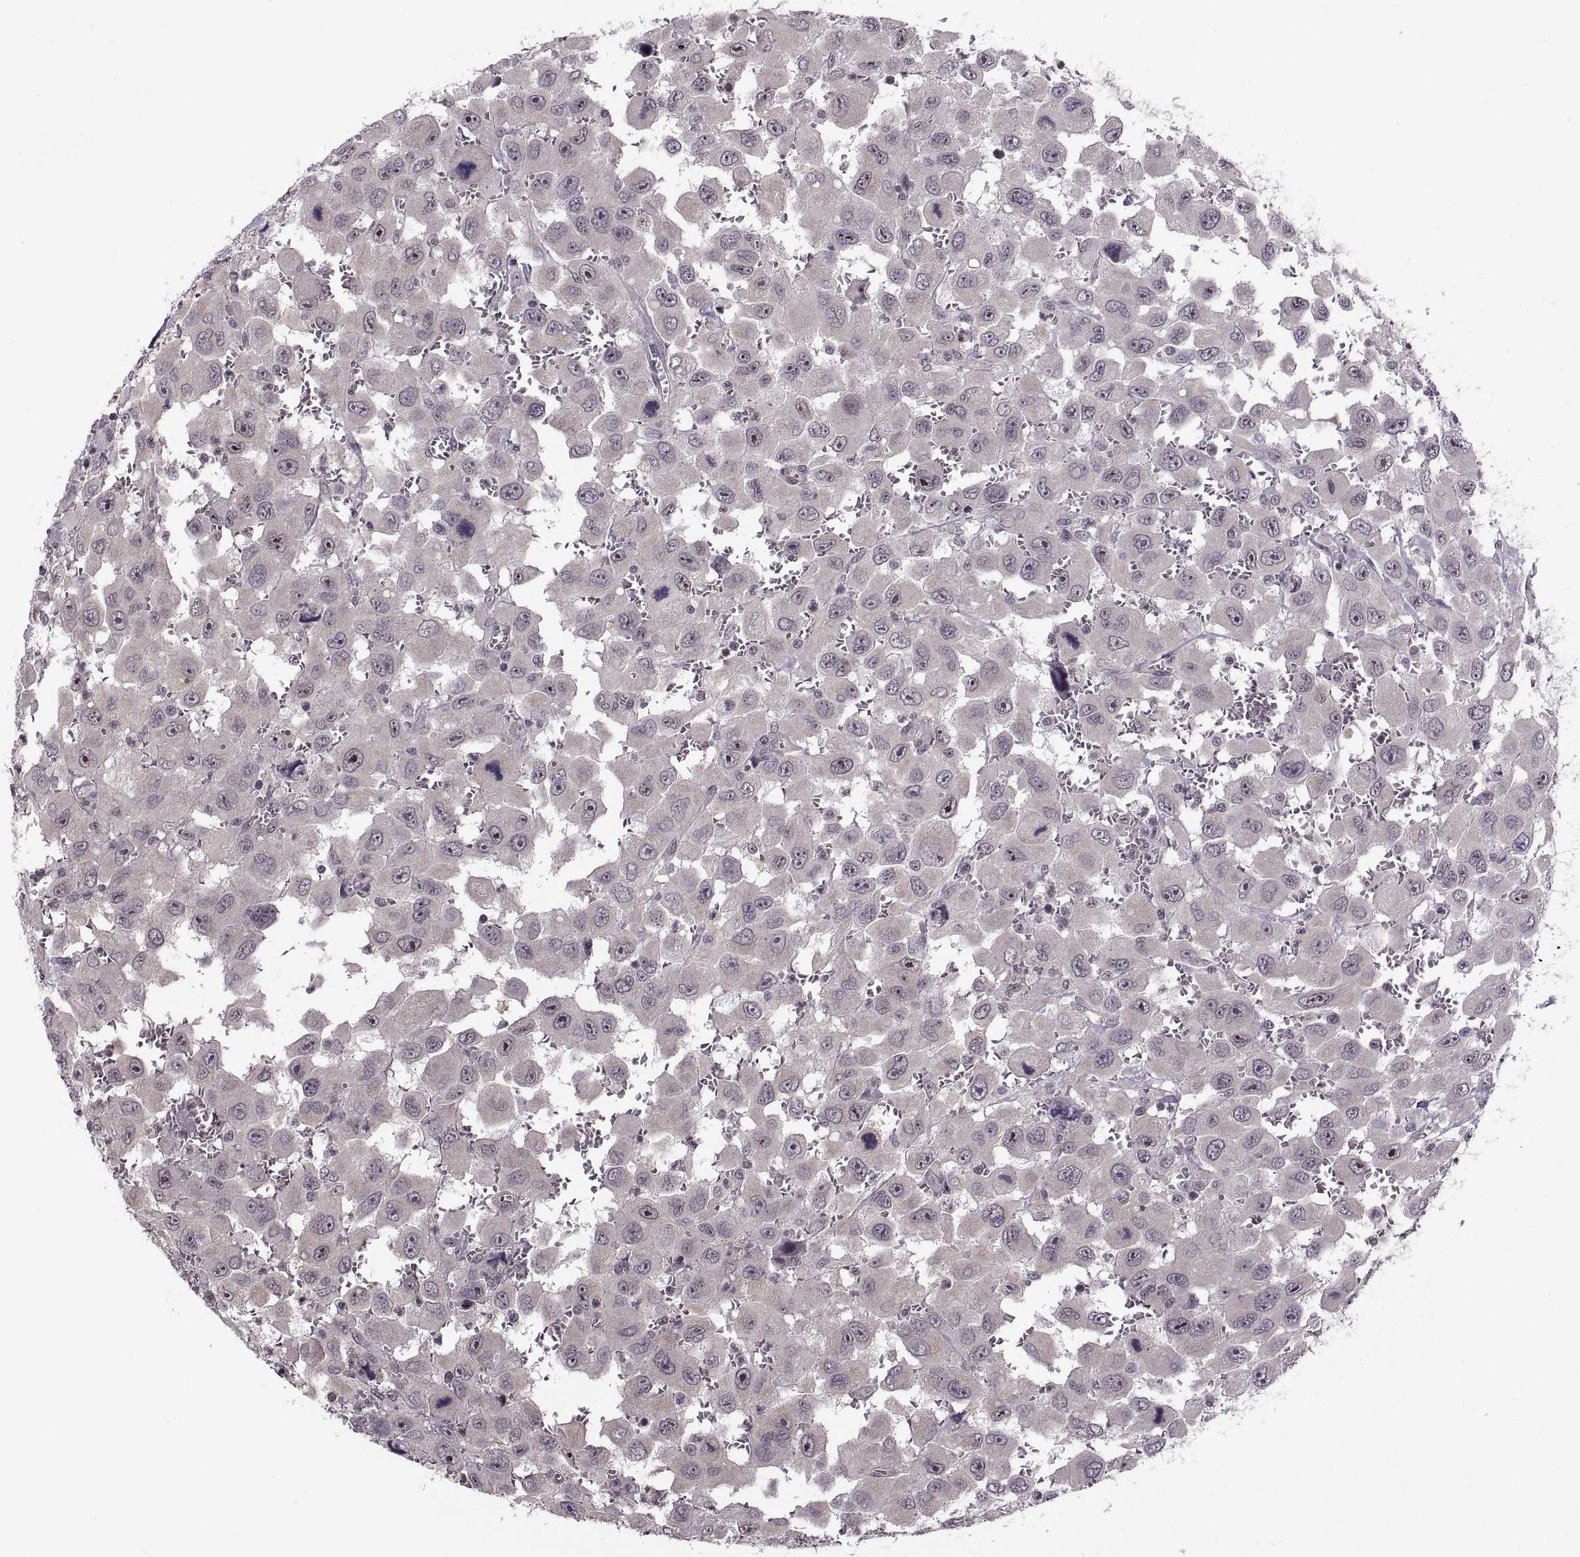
{"staining": {"intensity": "negative", "quantity": "none", "location": "none"}, "tissue": "head and neck cancer", "cell_type": "Tumor cells", "image_type": "cancer", "snomed": [{"axis": "morphology", "description": "Squamous cell carcinoma, NOS"}, {"axis": "morphology", "description": "Squamous cell carcinoma, metastatic, NOS"}, {"axis": "topography", "description": "Oral tissue"}, {"axis": "topography", "description": "Head-Neck"}], "caption": "Immunohistochemistry (IHC) image of neoplastic tissue: human head and neck cancer stained with DAB shows no significant protein positivity in tumor cells.", "gene": "LUZP2", "patient": {"sex": "female", "age": 85}}